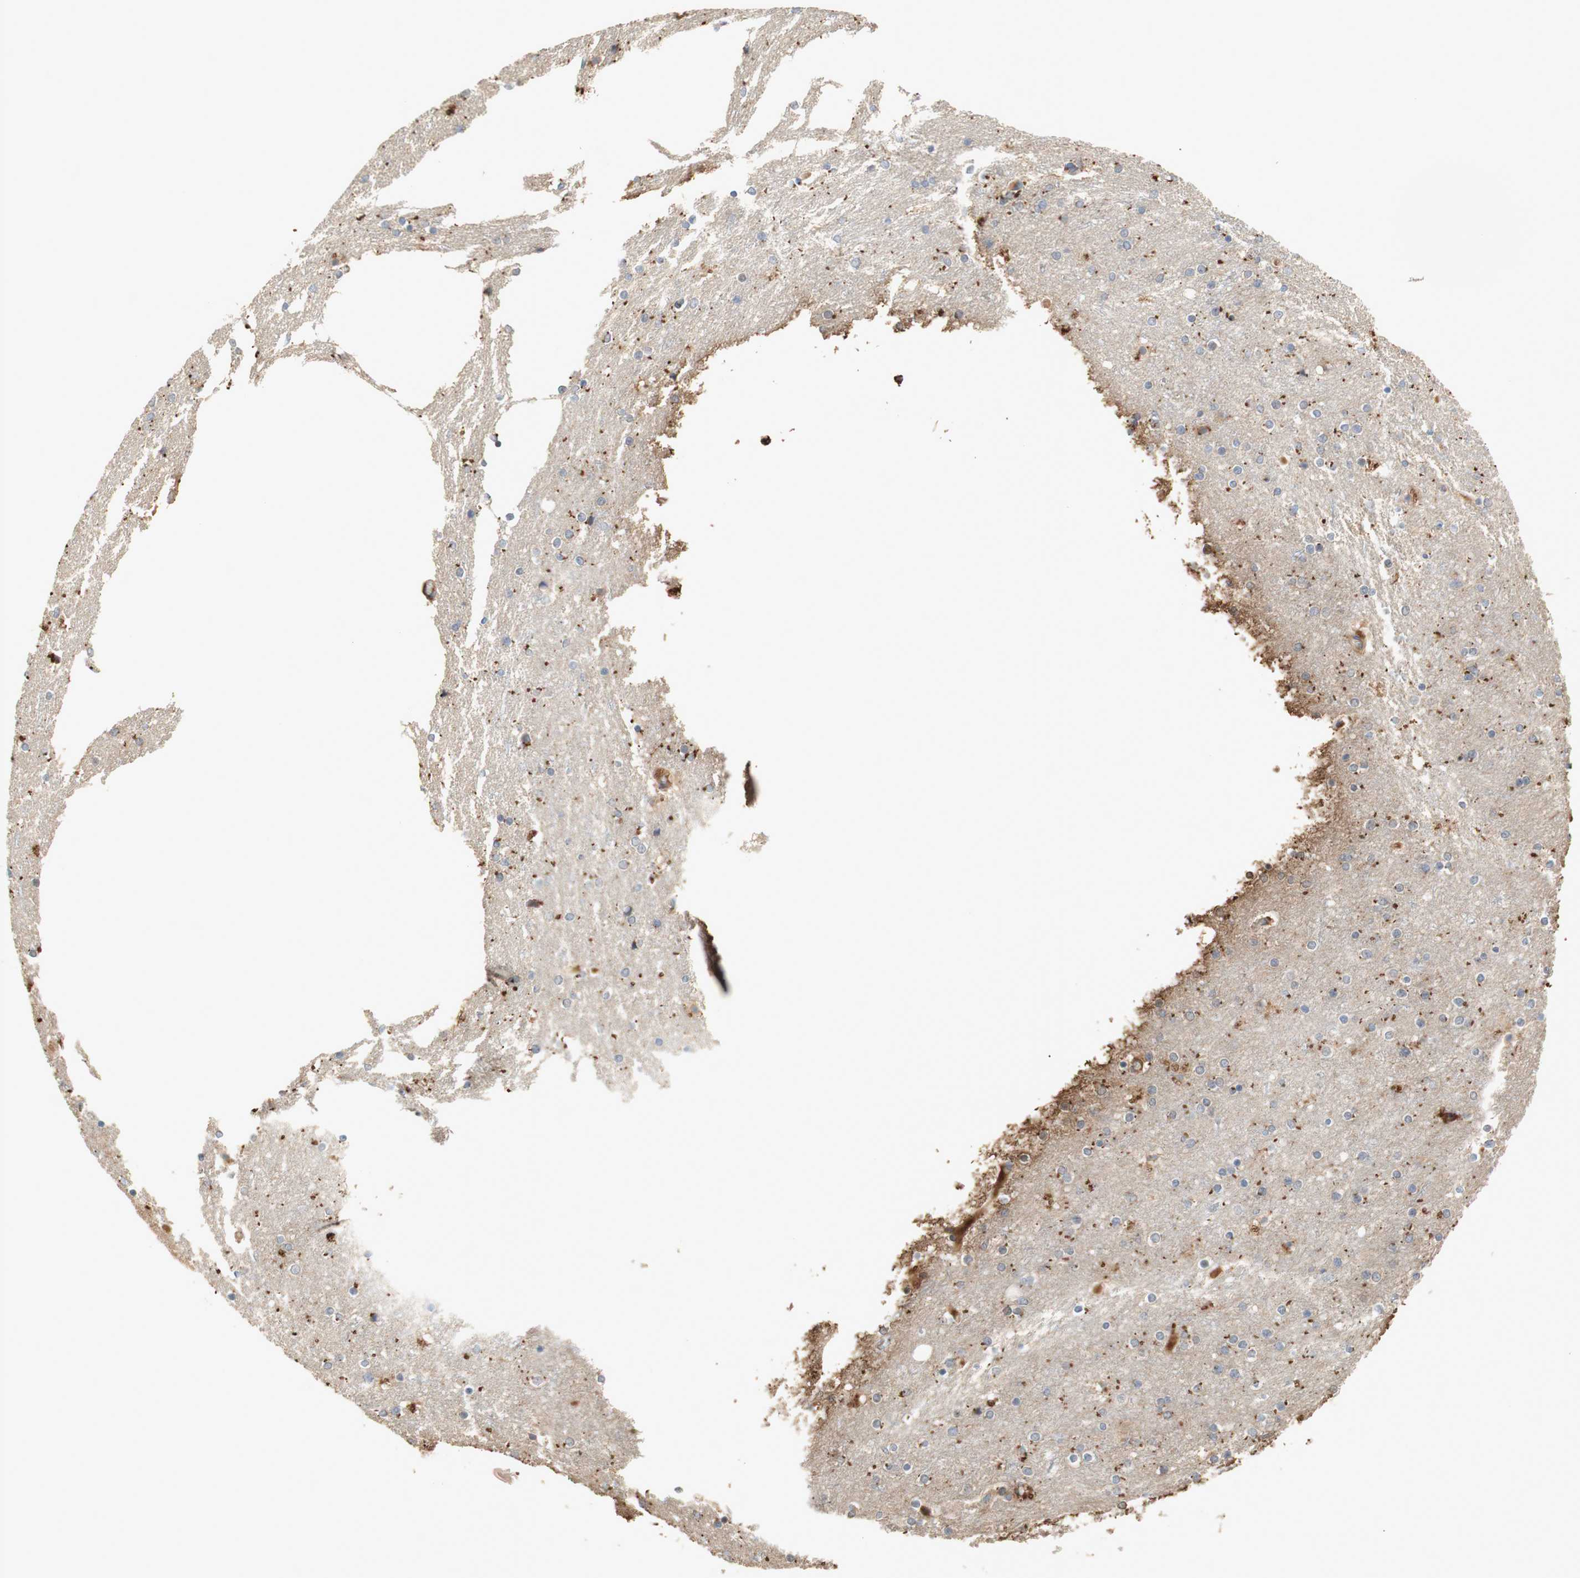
{"staining": {"intensity": "weak", "quantity": ">75%", "location": "cytoplasmic/membranous"}, "tissue": "cerebral cortex", "cell_type": "Endothelial cells", "image_type": "normal", "snomed": [{"axis": "morphology", "description": "Normal tissue, NOS"}, {"axis": "topography", "description": "Cerebral cortex"}], "caption": "DAB (3,3'-diaminobenzidine) immunohistochemical staining of benign cerebral cortex shows weak cytoplasmic/membranous protein expression in about >75% of endothelial cells.", "gene": "PTPN21", "patient": {"sex": "female", "age": 54}}